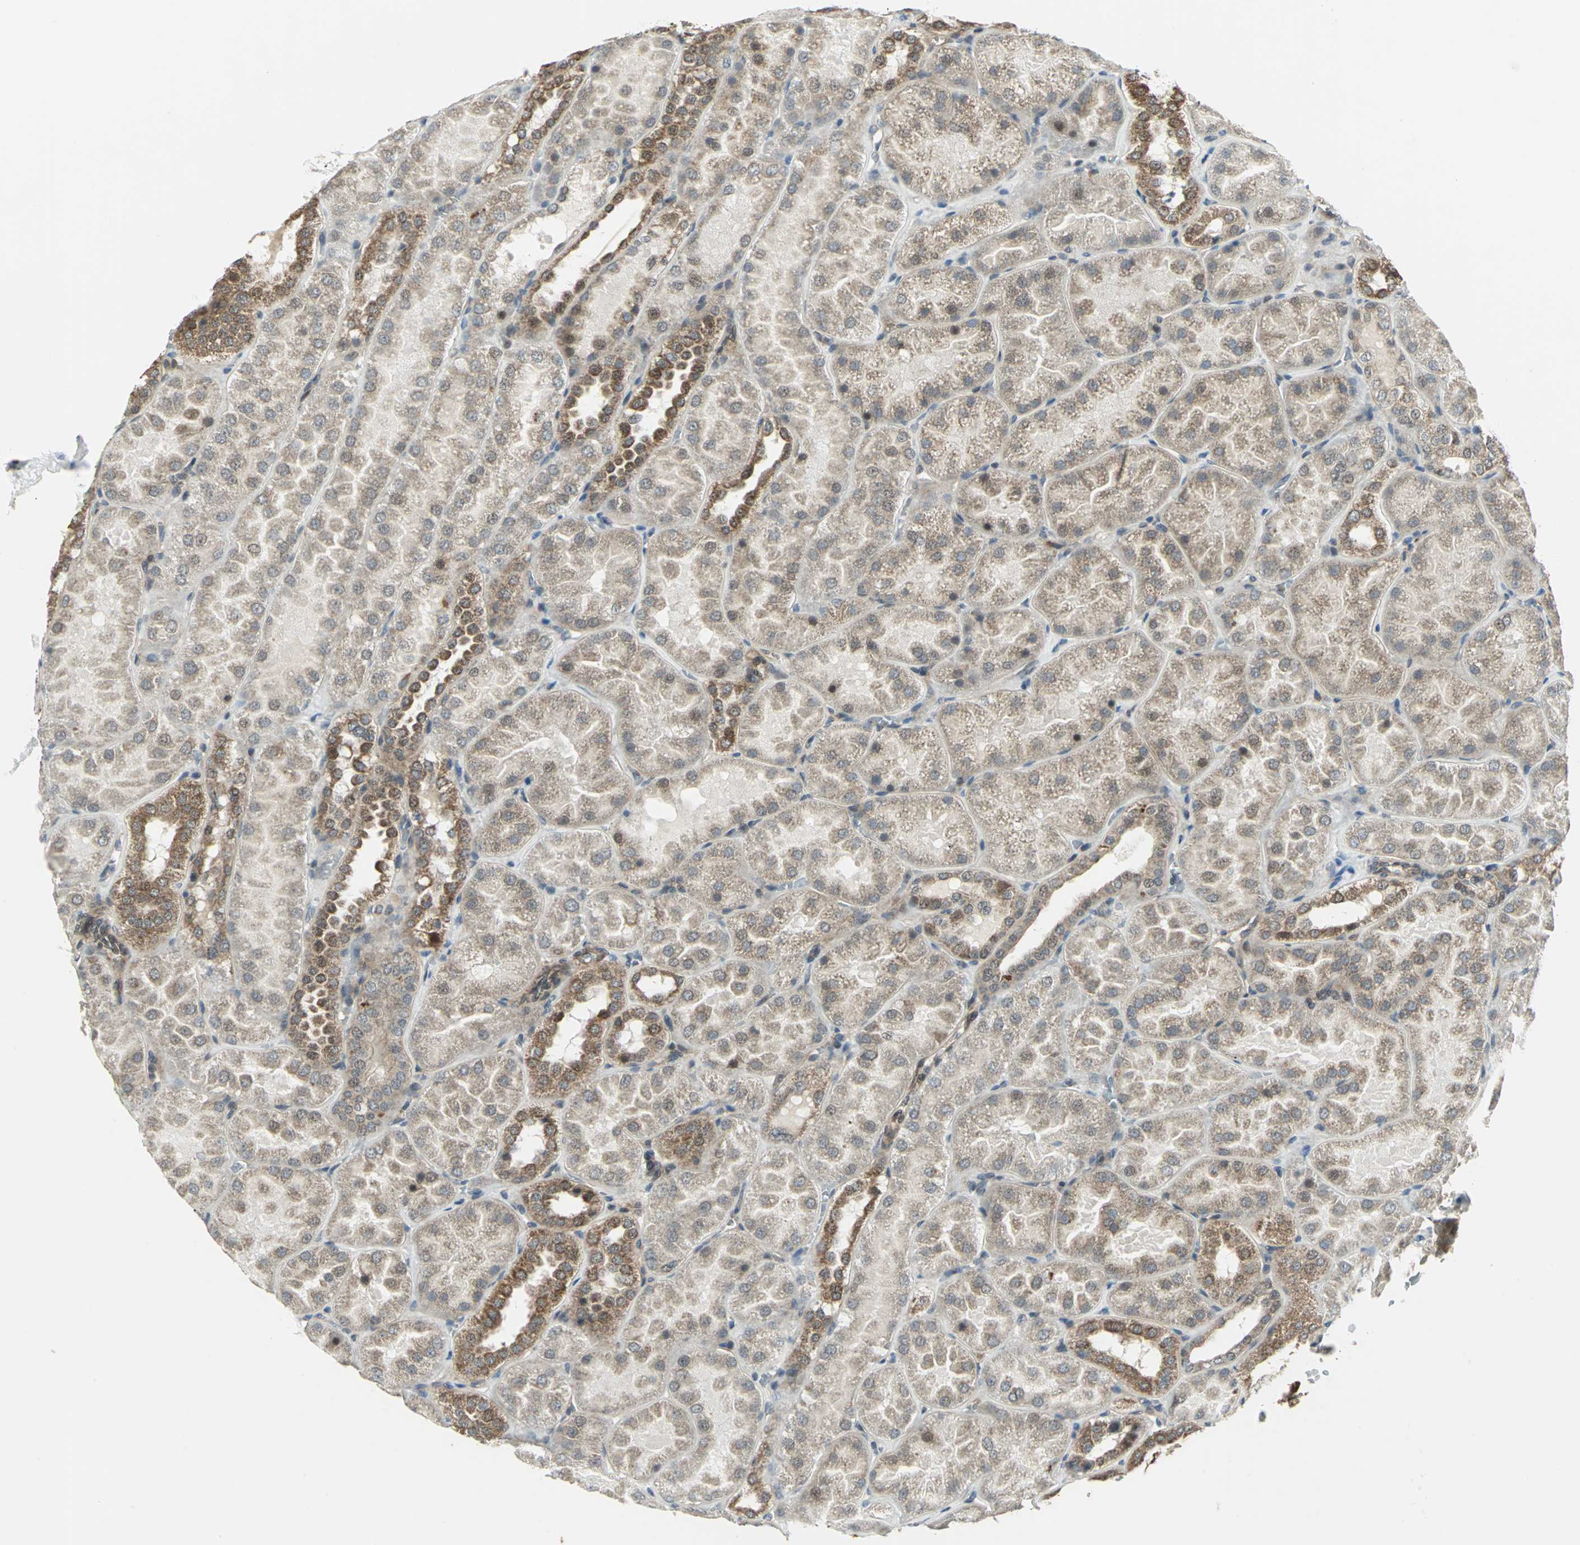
{"staining": {"intensity": "moderate", "quantity": "25%-75%", "location": "cytoplasmic/membranous"}, "tissue": "kidney", "cell_type": "Cells in glomeruli", "image_type": "normal", "snomed": [{"axis": "morphology", "description": "Normal tissue, NOS"}, {"axis": "topography", "description": "Kidney"}], "caption": "Cells in glomeruli show medium levels of moderate cytoplasmic/membranous staining in approximately 25%-75% of cells in normal kidney.", "gene": "PLAGL2", "patient": {"sex": "male", "age": 28}}